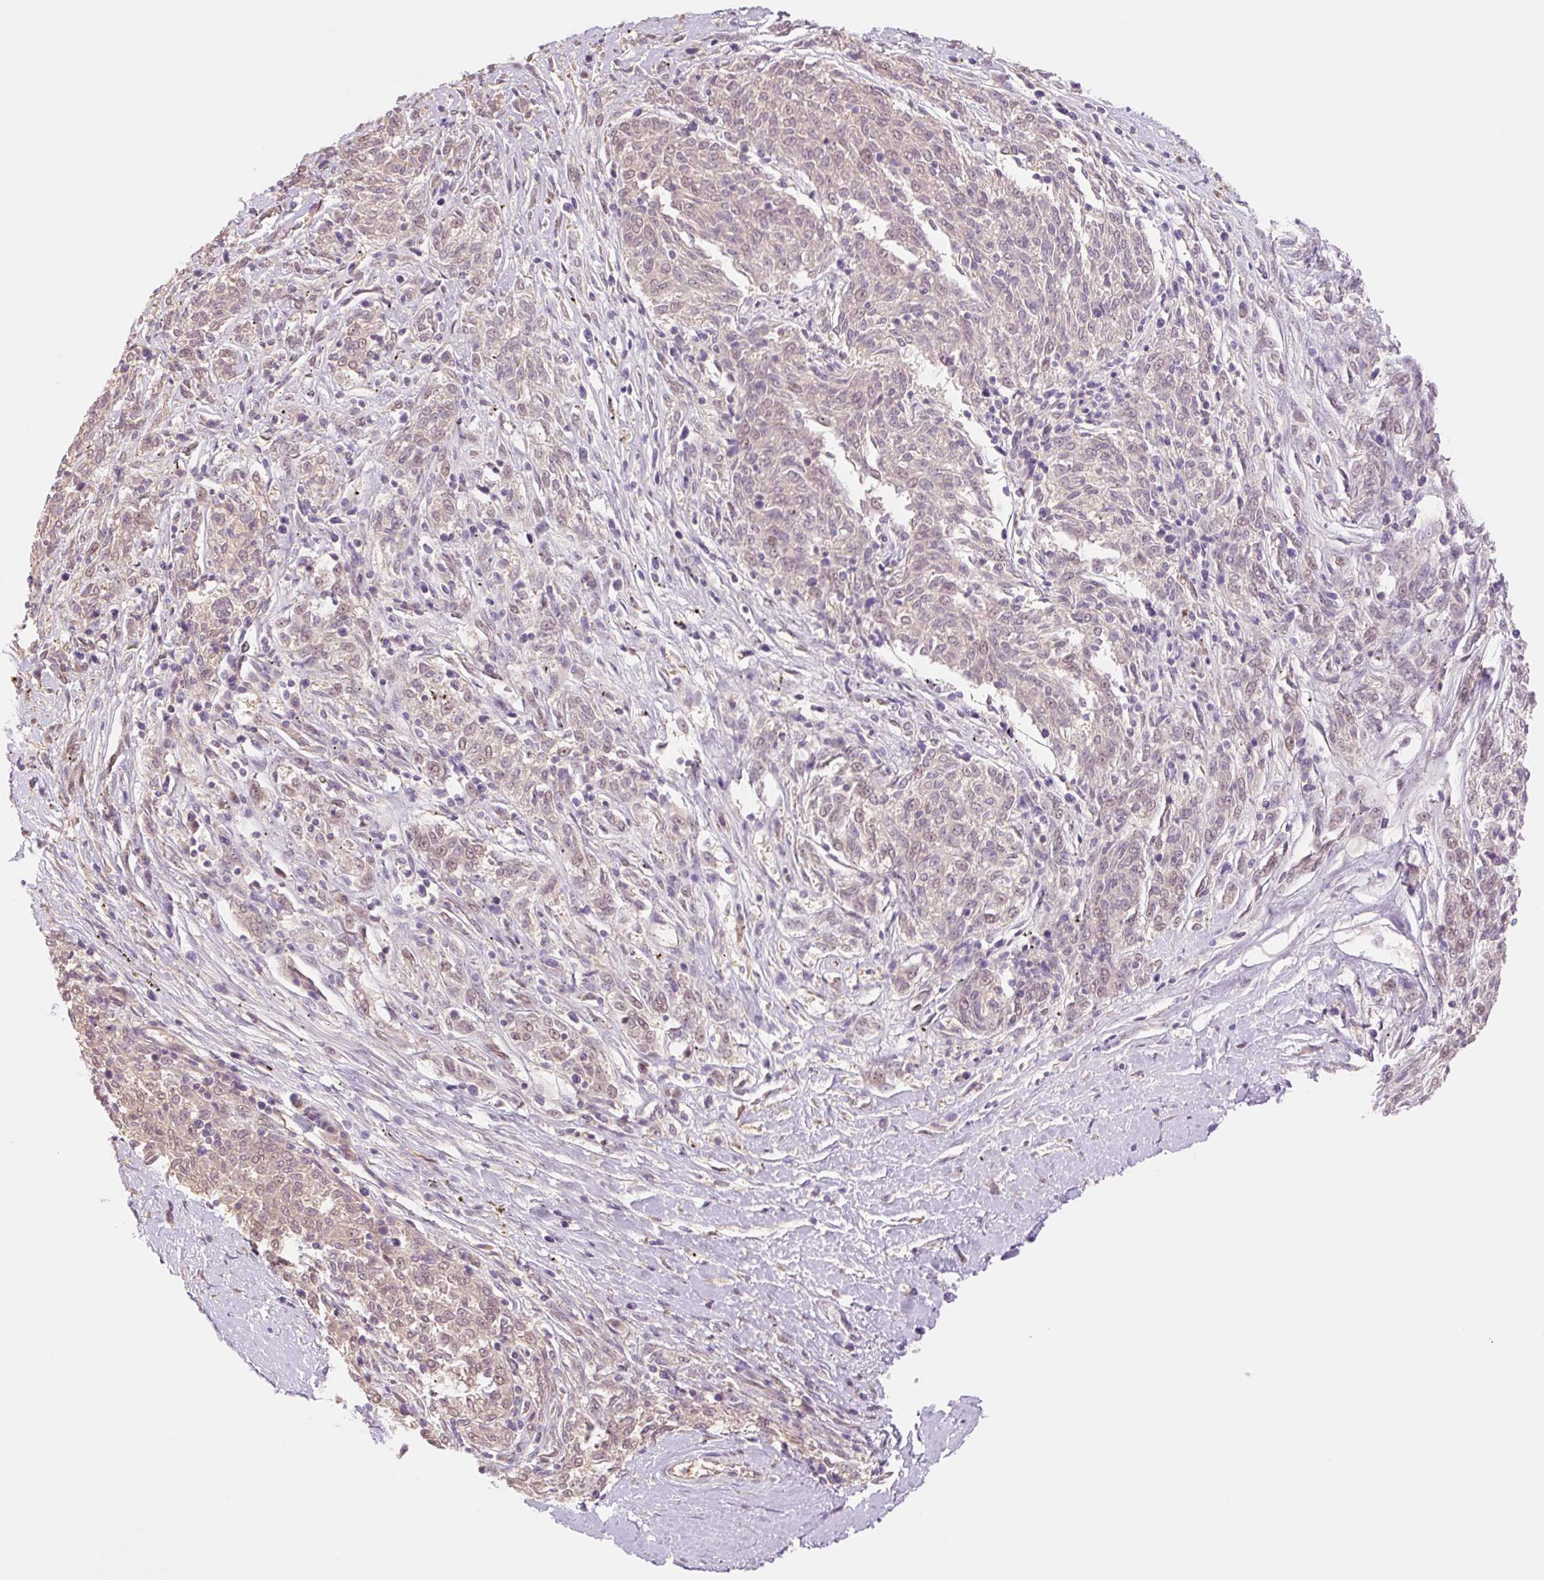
{"staining": {"intensity": "weak", "quantity": "25%-75%", "location": "nuclear"}, "tissue": "melanoma", "cell_type": "Tumor cells", "image_type": "cancer", "snomed": [{"axis": "morphology", "description": "Malignant melanoma, NOS"}, {"axis": "topography", "description": "Skin"}], "caption": "IHC image of neoplastic tissue: malignant melanoma stained using immunohistochemistry shows low levels of weak protein expression localized specifically in the nuclear of tumor cells, appearing as a nuclear brown color.", "gene": "HEBP1", "patient": {"sex": "female", "age": 72}}